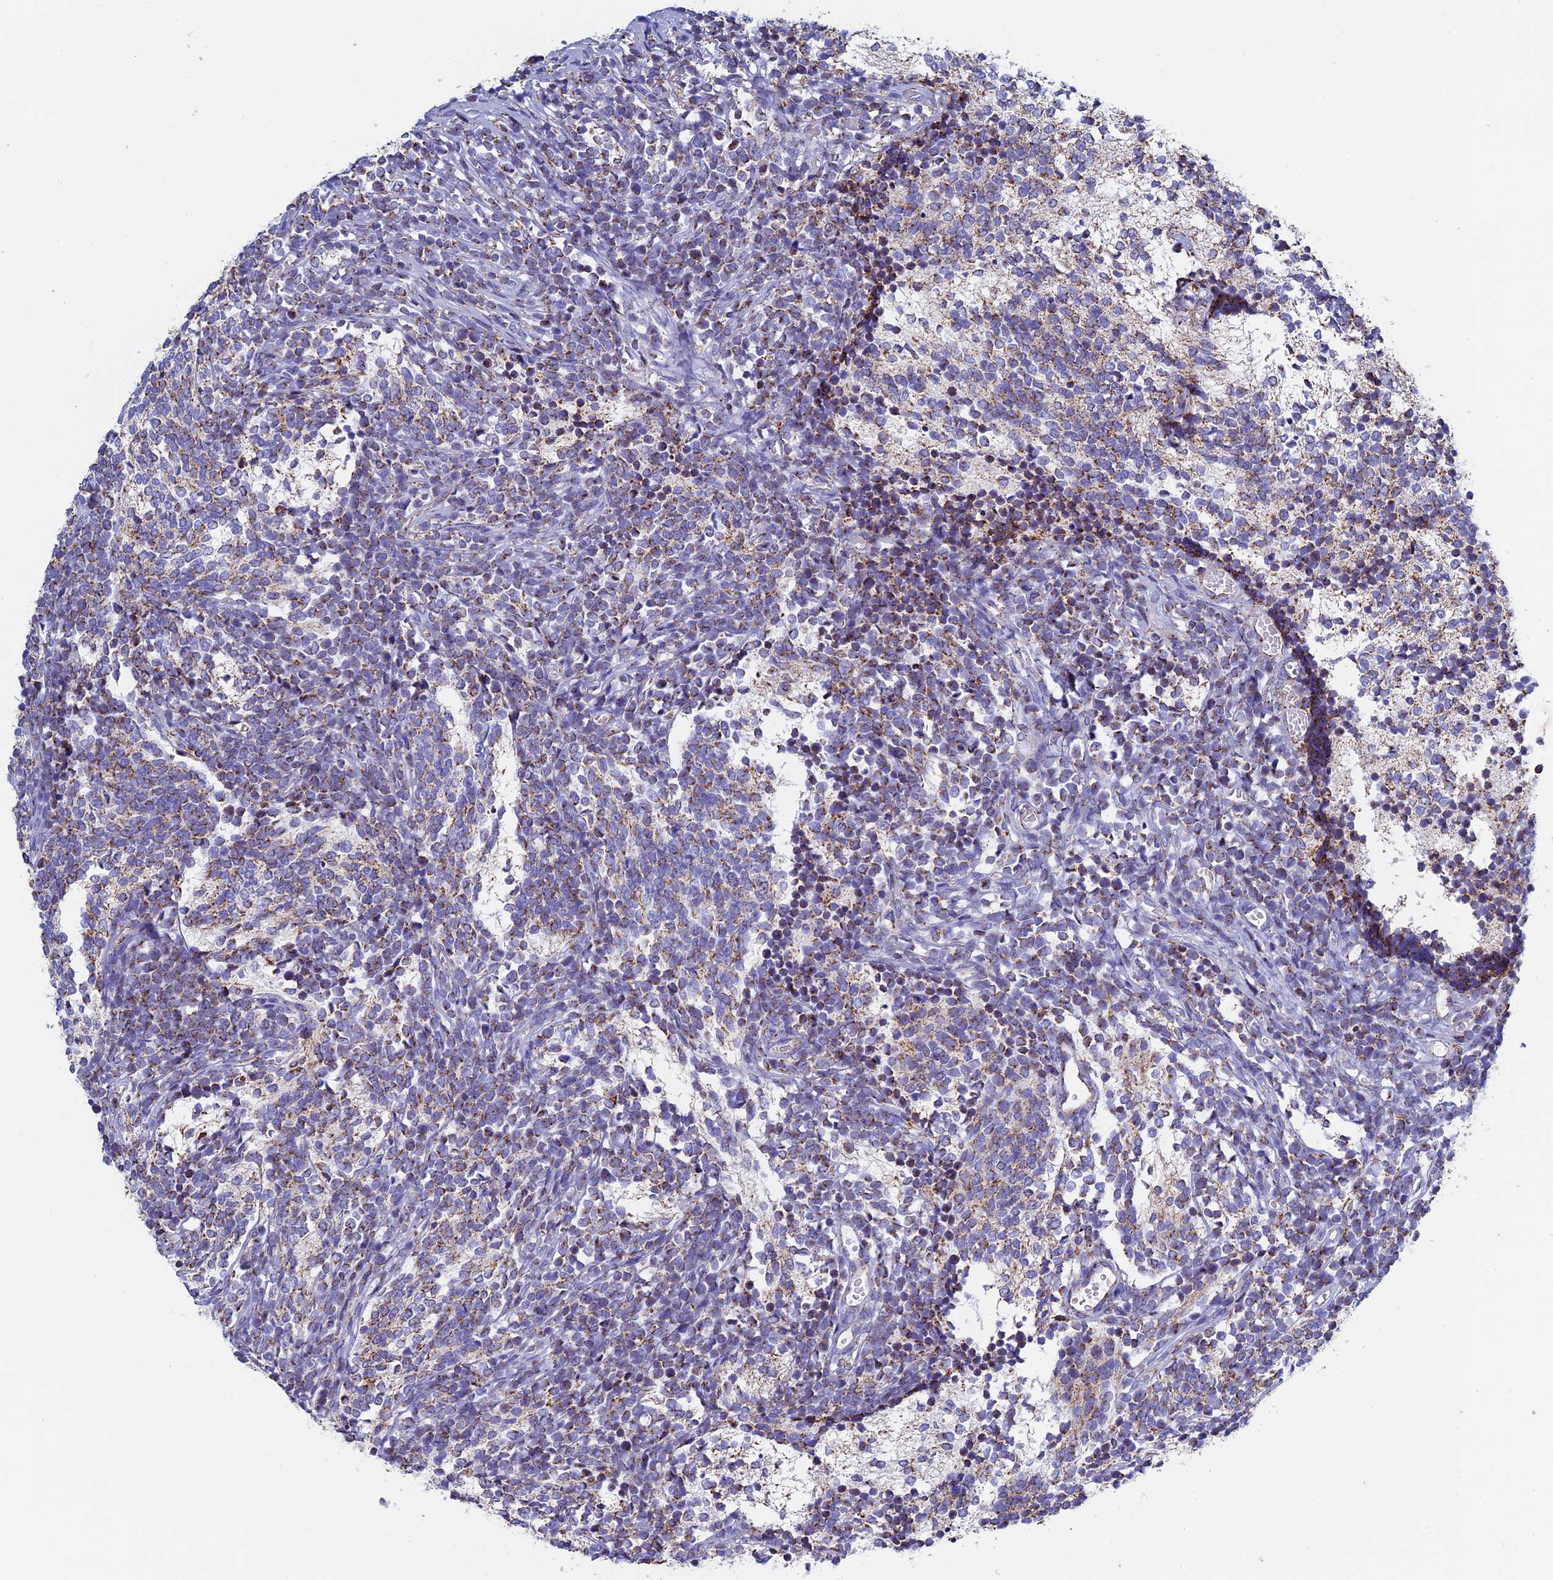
{"staining": {"intensity": "moderate", "quantity": ">75%", "location": "cytoplasmic/membranous"}, "tissue": "glioma", "cell_type": "Tumor cells", "image_type": "cancer", "snomed": [{"axis": "morphology", "description": "Glioma, malignant, Low grade"}, {"axis": "topography", "description": "Brain"}], "caption": "Protein staining by IHC shows moderate cytoplasmic/membranous expression in approximately >75% of tumor cells in malignant glioma (low-grade). (Brightfield microscopy of DAB IHC at high magnification).", "gene": "UQCRFS1", "patient": {"sex": "female", "age": 1}}